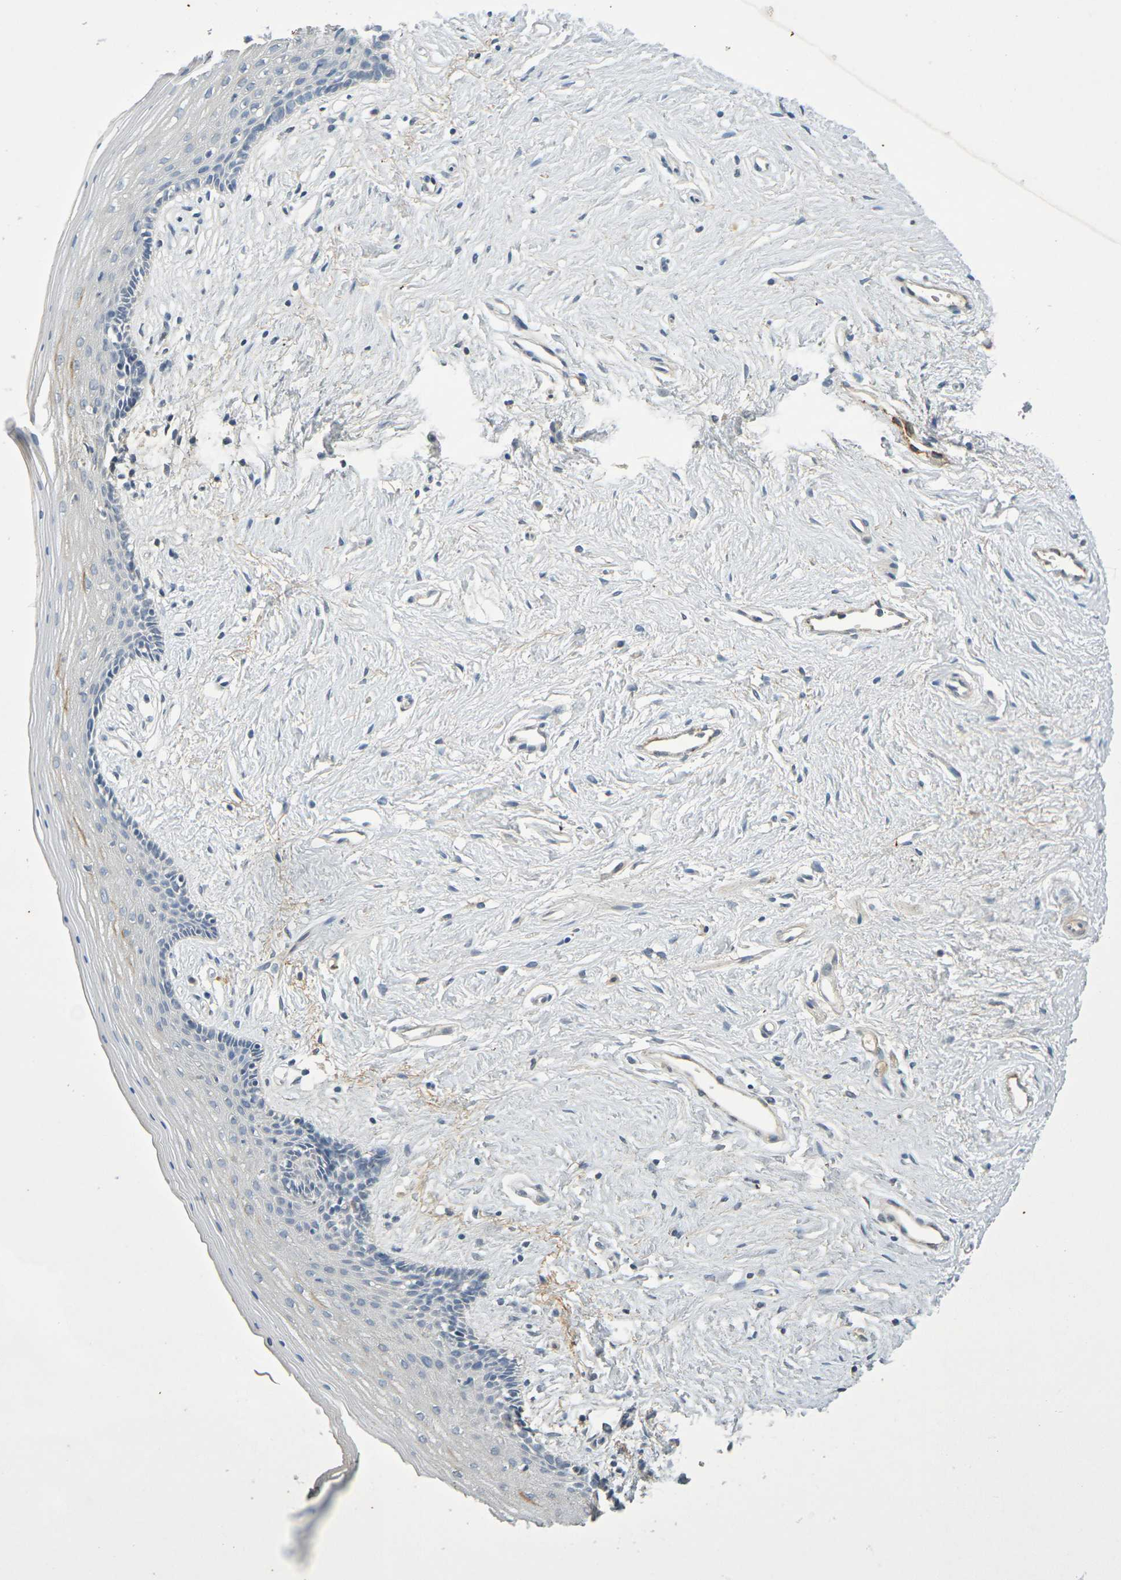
{"staining": {"intensity": "negative", "quantity": "none", "location": "none"}, "tissue": "vagina", "cell_type": "Squamous epithelial cells", "image_type": "normal", "snomed": [{"axis": "morphology", "description": "Normal tissue, NOS"}, {"axis": "topography", "description": "Vagina"}], "caption": "High power microscopy photomicrograph of an IHC micrograph of benign vagina, revealing no significant positivity in squamous epithelial cells.", "gene": "IL10", "patient": {"sex": "female", "age": 44}}